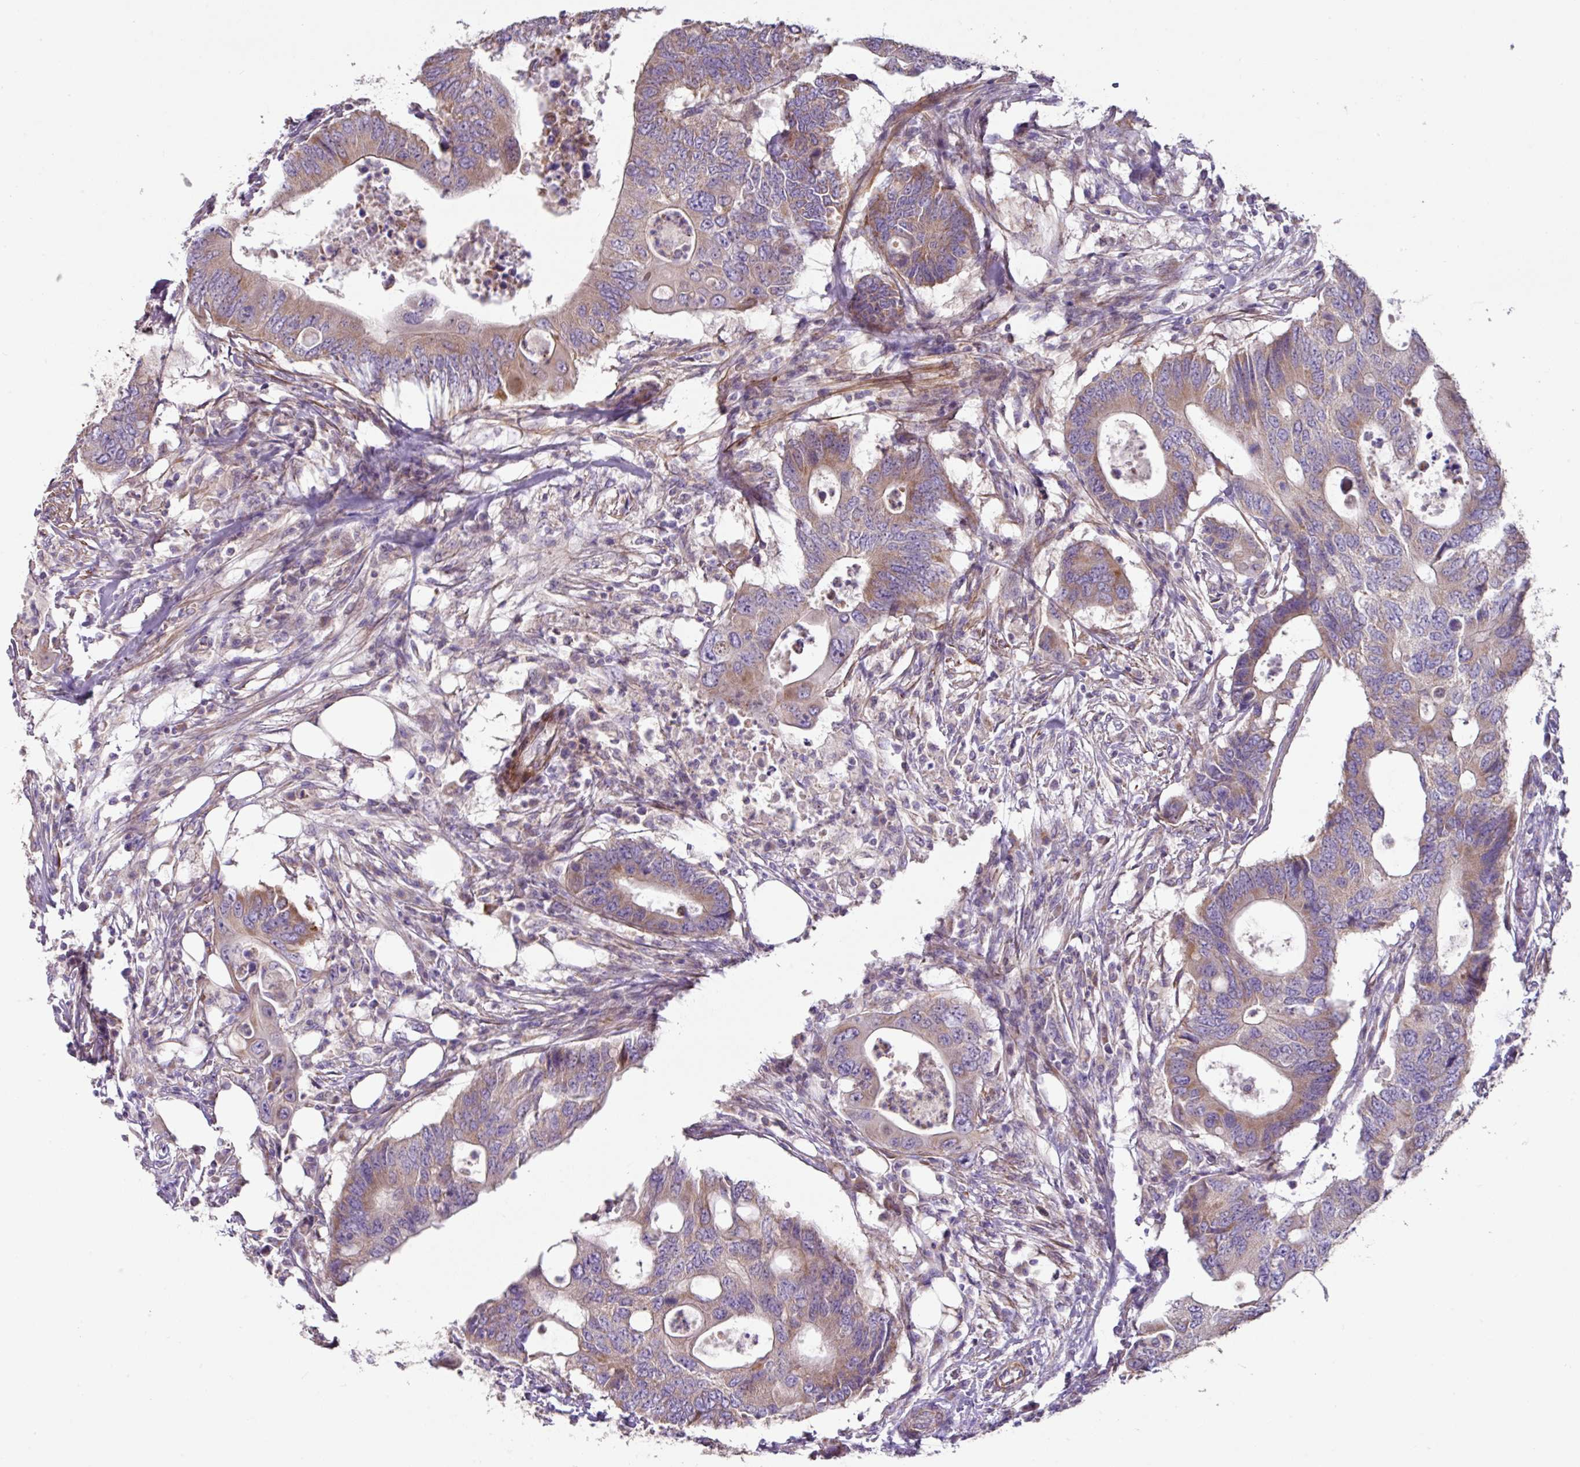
{"staining": {"intensity": "weak", "quantity": "25%-75%", "location": "cytoplasmic/membranous"}, "tissue": "colorectal cancer", "cell_type": "Tumor cells", "image_type": "cancer", "snomed": [{"axis": "morphology", "description": "Adenocarcinoma, NOS"}, {"axis": "topography", "description": "Colon"}], "caption": "A brown stain shows weak cytoplasmic/membranous staining of a protein in human colorectal adenocarcinoma tumor cells.", "gene": "MRRF", "patient": {"sex": "male", "age": 71}}